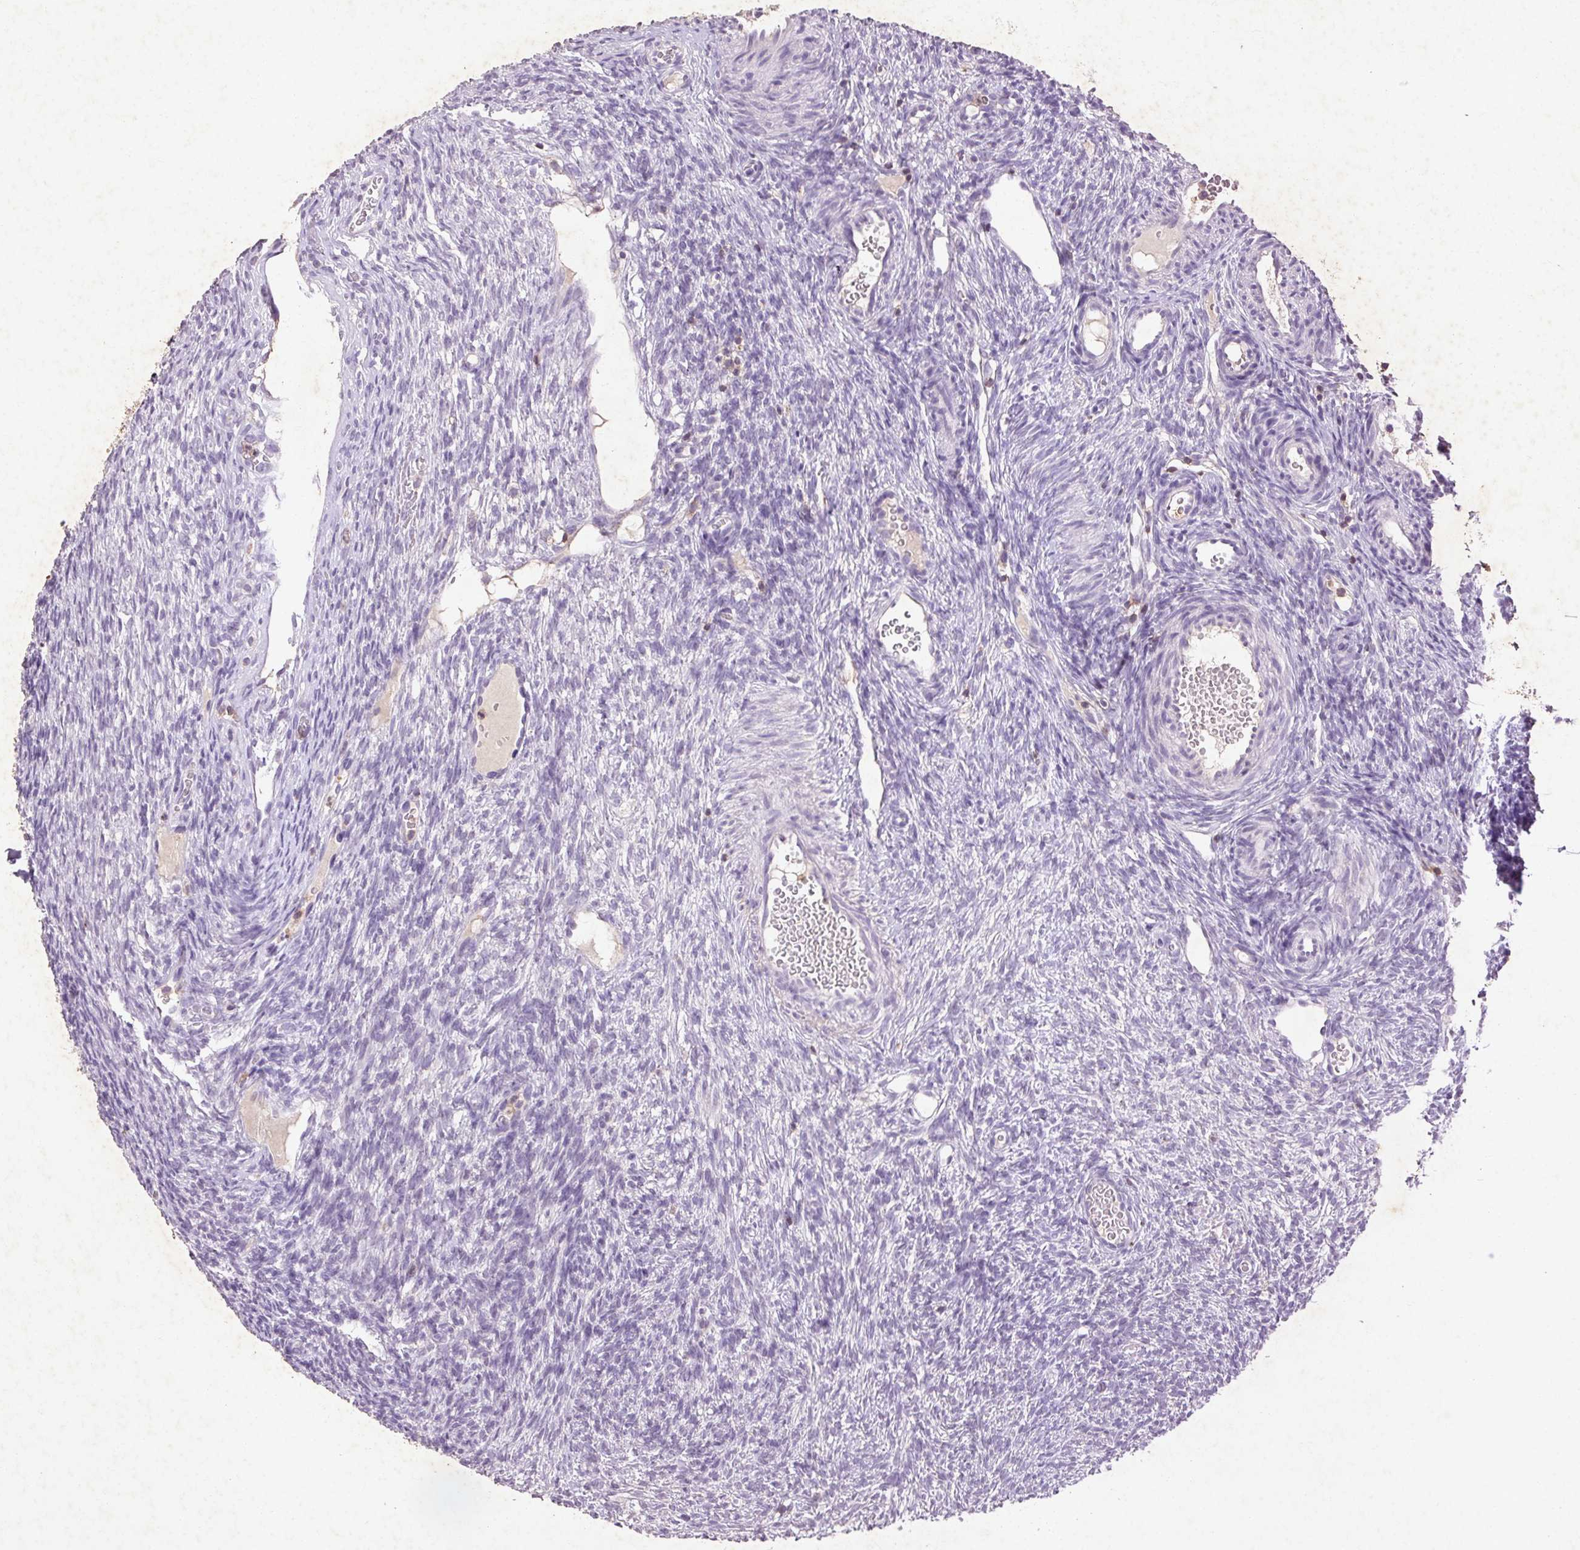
{"staining": {"intensity": "negative", "quantity": "none", "location": "none"}, "tissue": "ovary", "cell_type": "Follicle cells", "image_type": "normal", "snomed": [{"axis": "morphology", "description": "Normal tissue, NOS"}, {"axis": "topography", "description": "Ovary"}], "caption": "This is an immunohistochemistry micrograph of unremarkable human ovary. There is no staining in follicle cells.", "gene": "FNDC7", "patient": {"sex": "female", "age": 34}}